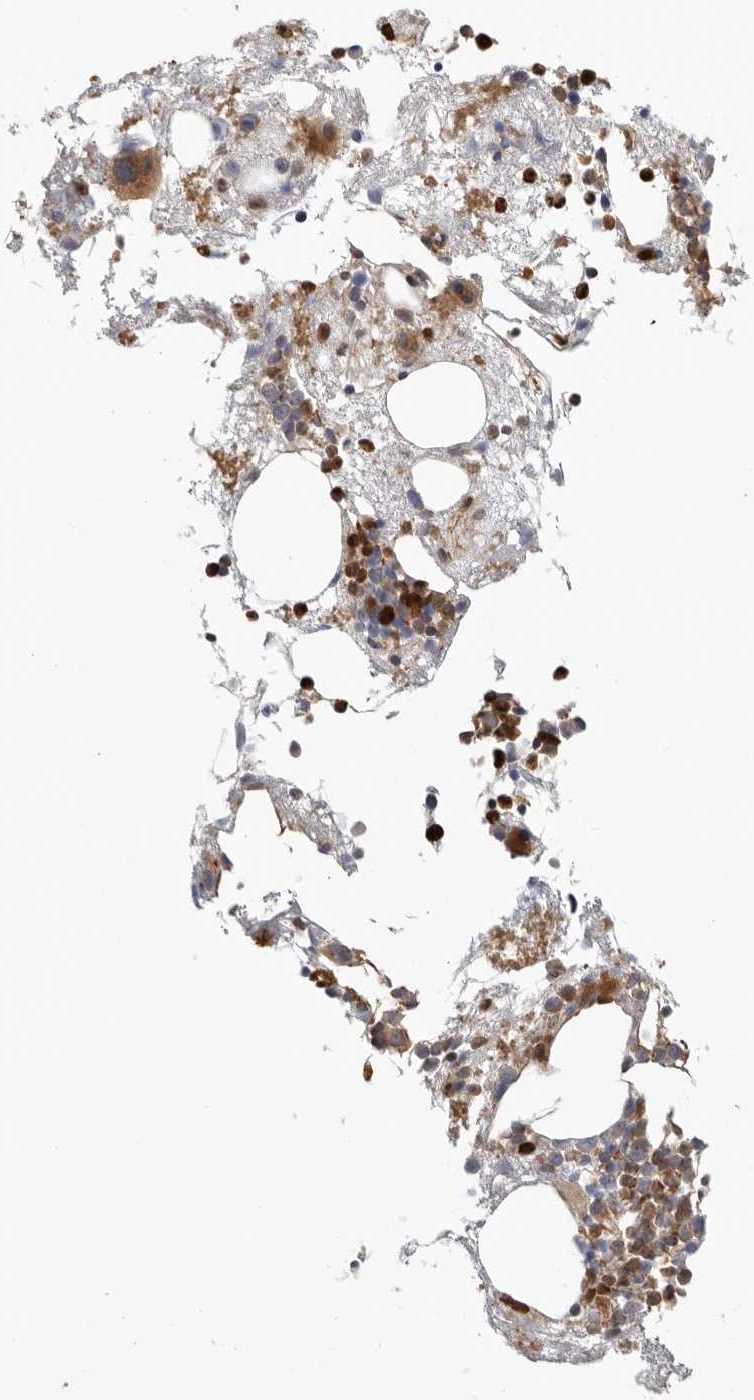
{"staining": {"intensity": "moderate", "quantity": ">75%", "location": "cytoplasmic/membranous"}, "tissue": "bone marrow", "cell_type": "Hematopoietic cells", "image_type": "normal", "snomed": [{"axis": "morphology", "description": "Normal tissue, NOS"}, {"axis": "morphology", "description": "Inflammation, NOS"}, {"axis": "topography", "description": "Bone marrow"}], "caption": "This photomicrograph demonstrates IHC staining of unremarkable human bone marrow, with medium moderate cytoplasmic/membranous expression in about >75% of hematopoietic cells.", "gene": "GNE", "patient": {"sex": "female", "age": 81}}